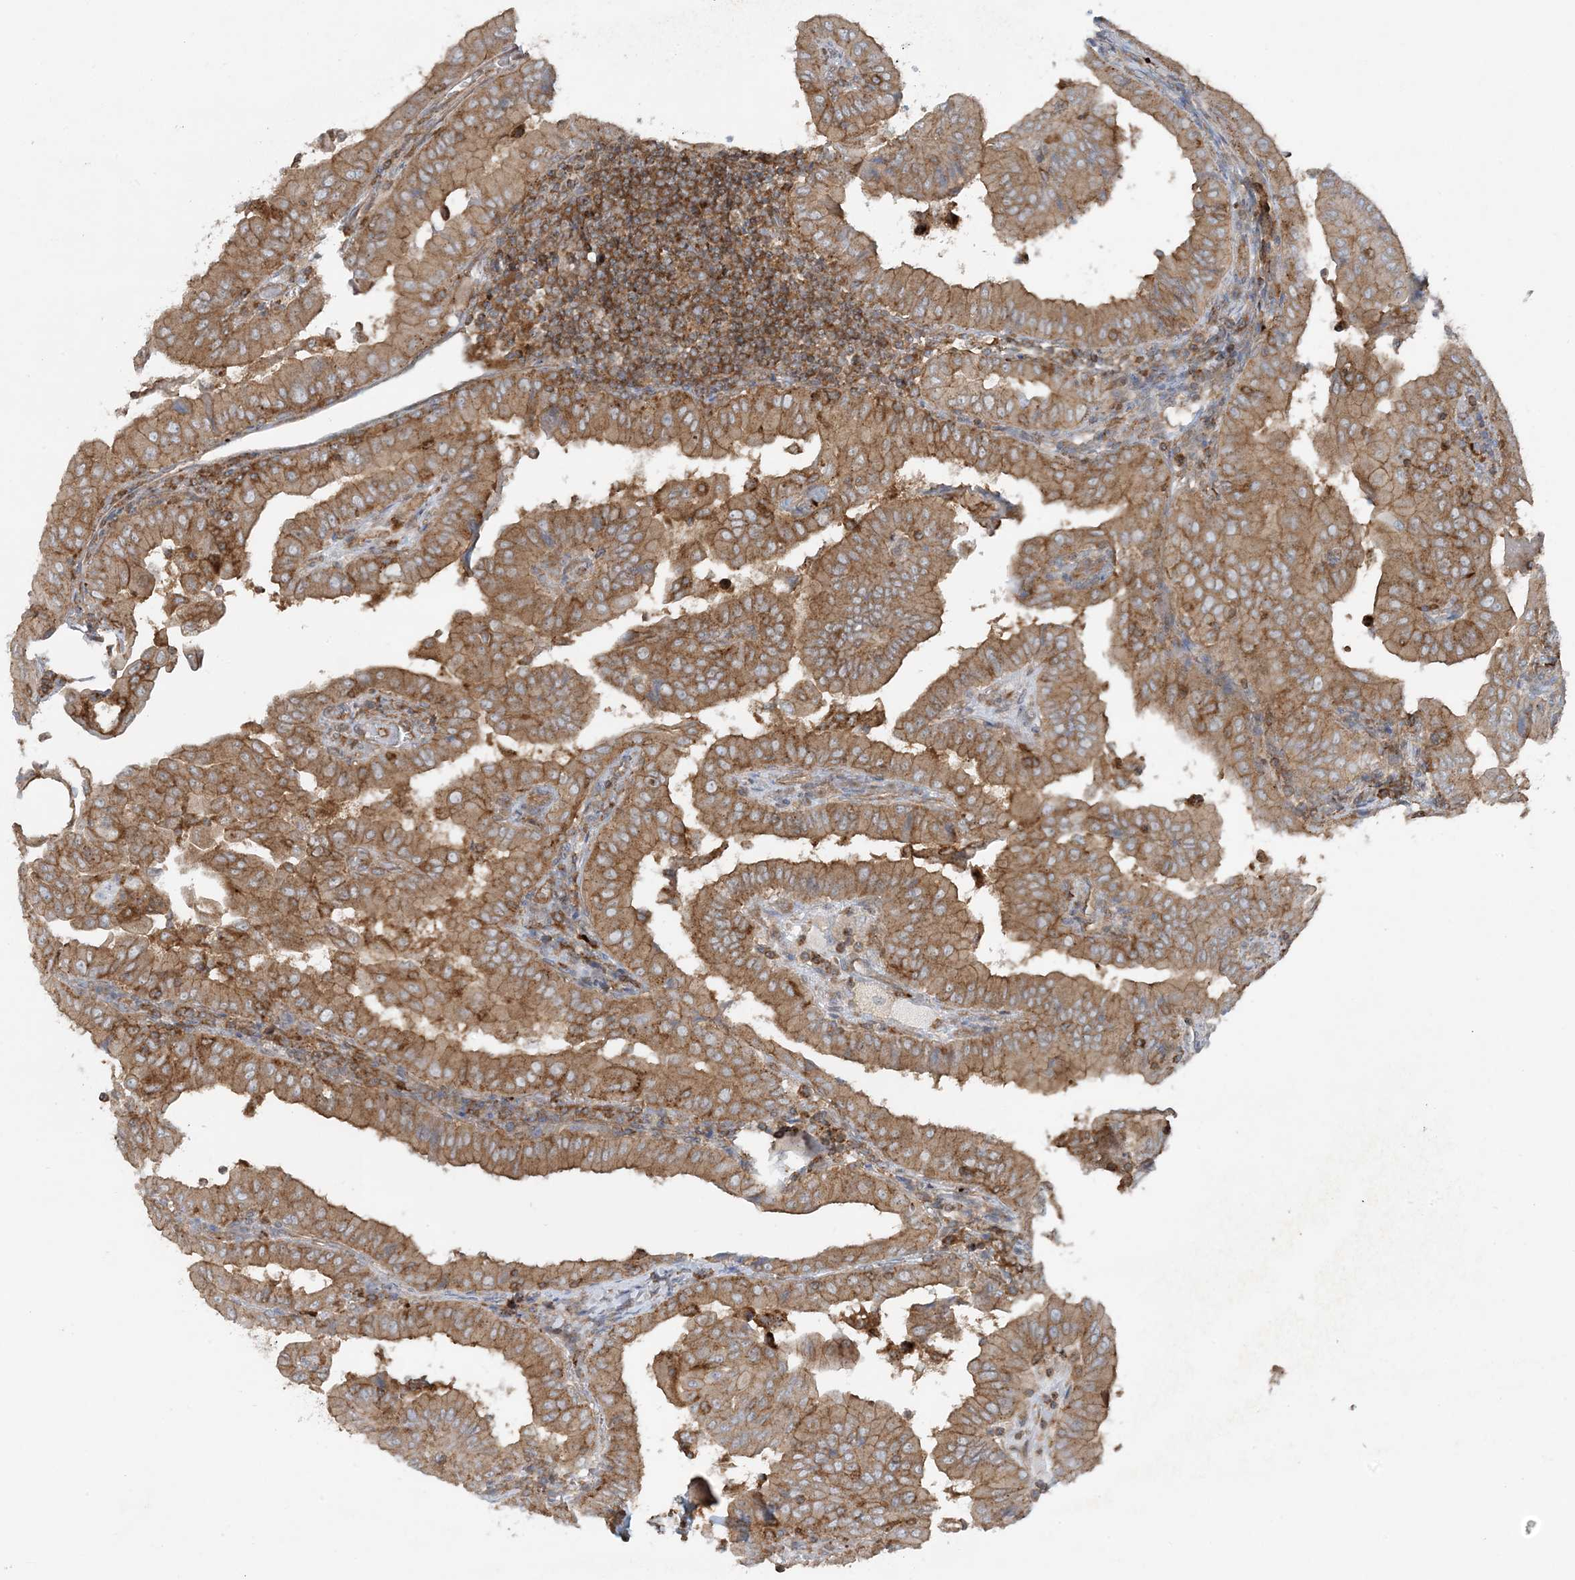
{"staining": {"intensity": "moderate", "quantity": ">75%", "location": "cytoplasmic/membranous"}, "tissue": "thyroid cancer", "cell_type": "Tumor cells", "image_type": "cancer", "snomed": [{"axis": "morphology", "description": "Papillary adenocarcinoma, NOS"}, {"axis": "topography", "description": "Thyroid gland"}], "caption": "Immunohistochemistry of papillary adenocarcinoma (thyroid) displays medium levels of moderate cytoplasmic/membranous positivity in about >75% of tumor cells.", "gene": "STAM2", "patient": {"sex": "male", "age": 33}}